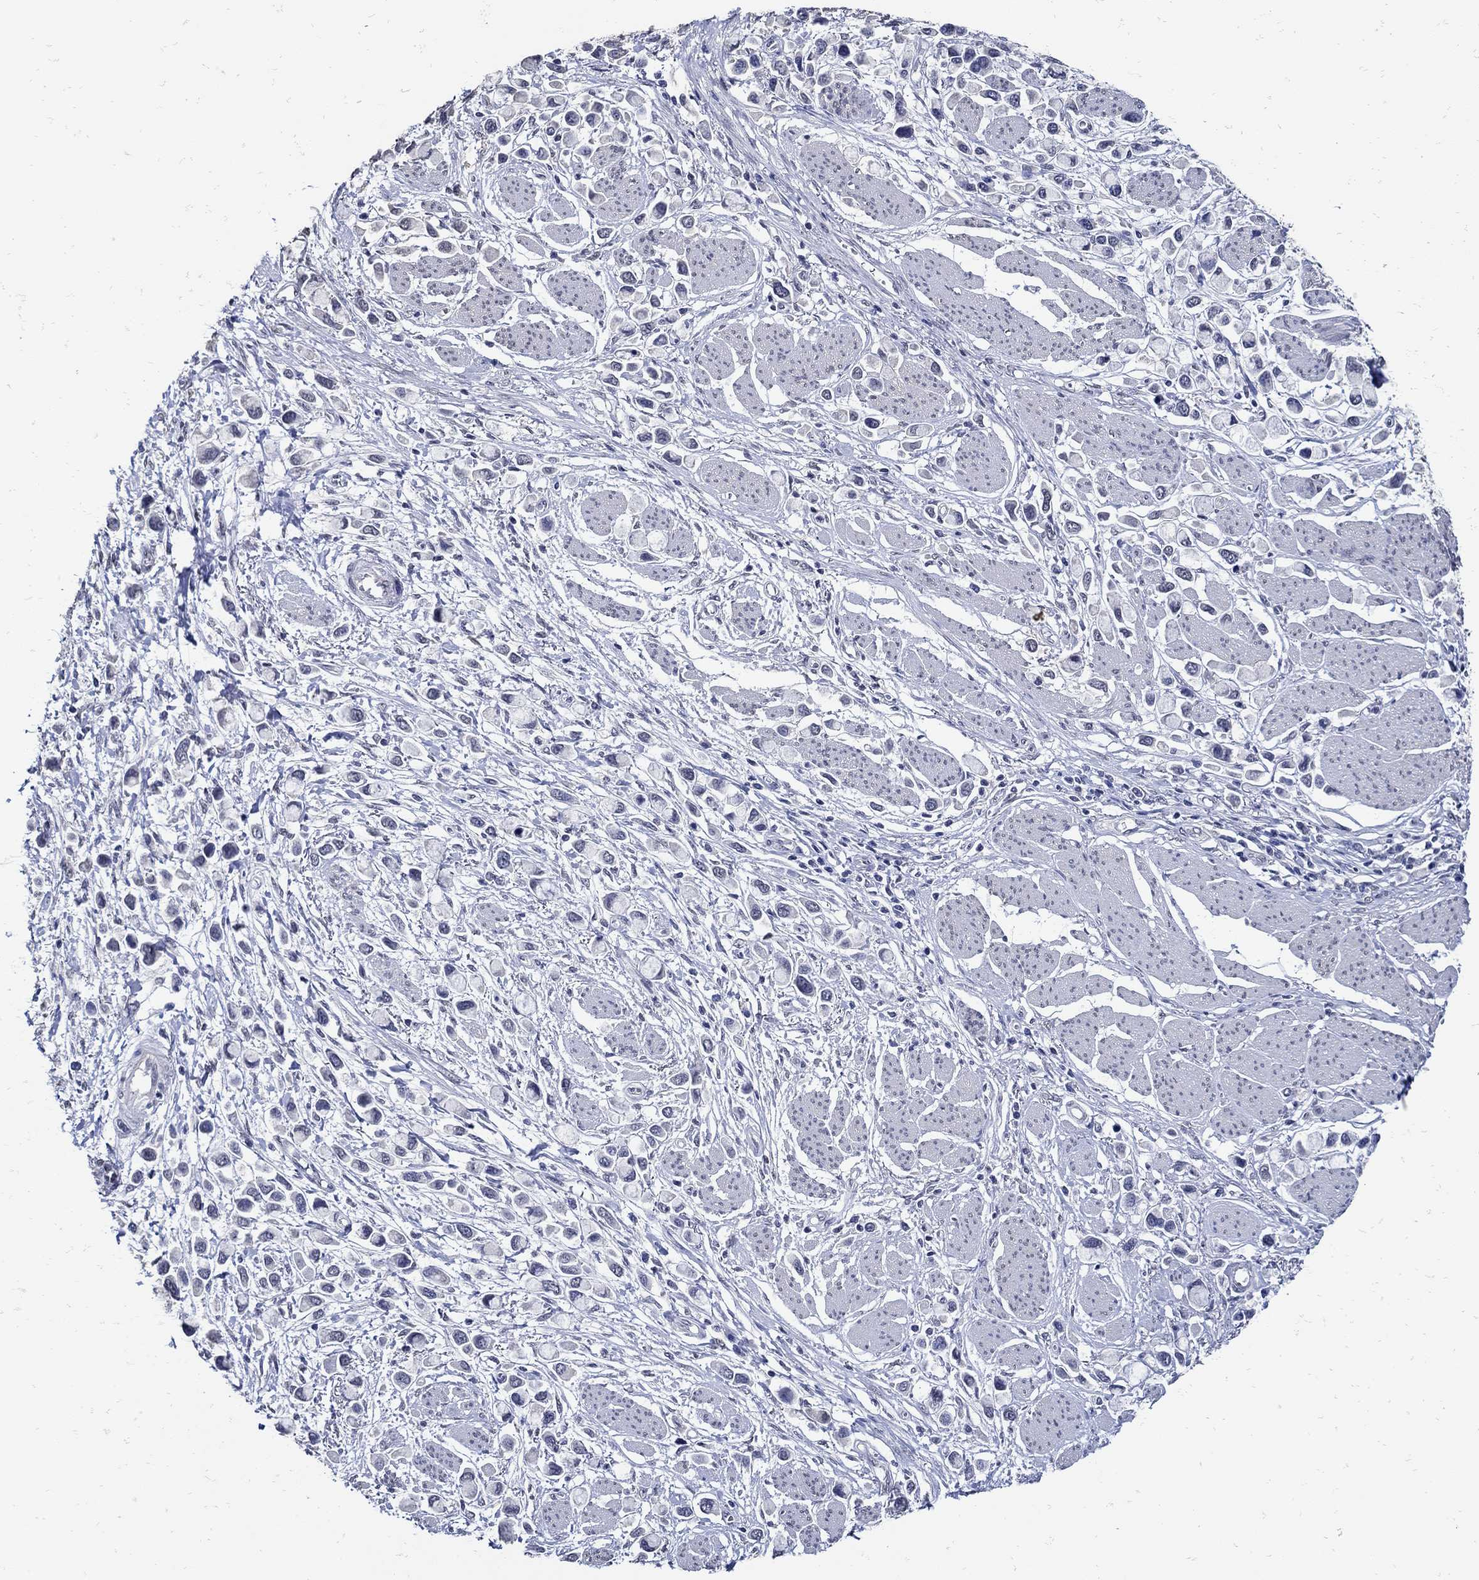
{"staining": {"intensity": "negative", "quantity": "none", "location": "none"}, "tissue": "stomach cancer", "cell_type": "Tumor cells", "image_type": "cancer", "snomed": [{"axis": "morphology", "description": "Adenocarcinoma, NOS"}, {"axis": "topography", "description": "Stomach"}], "caption": "The histopathology image shows no significant expression in tumor cells of stomach cancer. (DAB immunohistochemistry (IHC) with hematoxylin counter stain).", "gene": "KCNN3", "patient": {"sex": "female", "age": 81}}